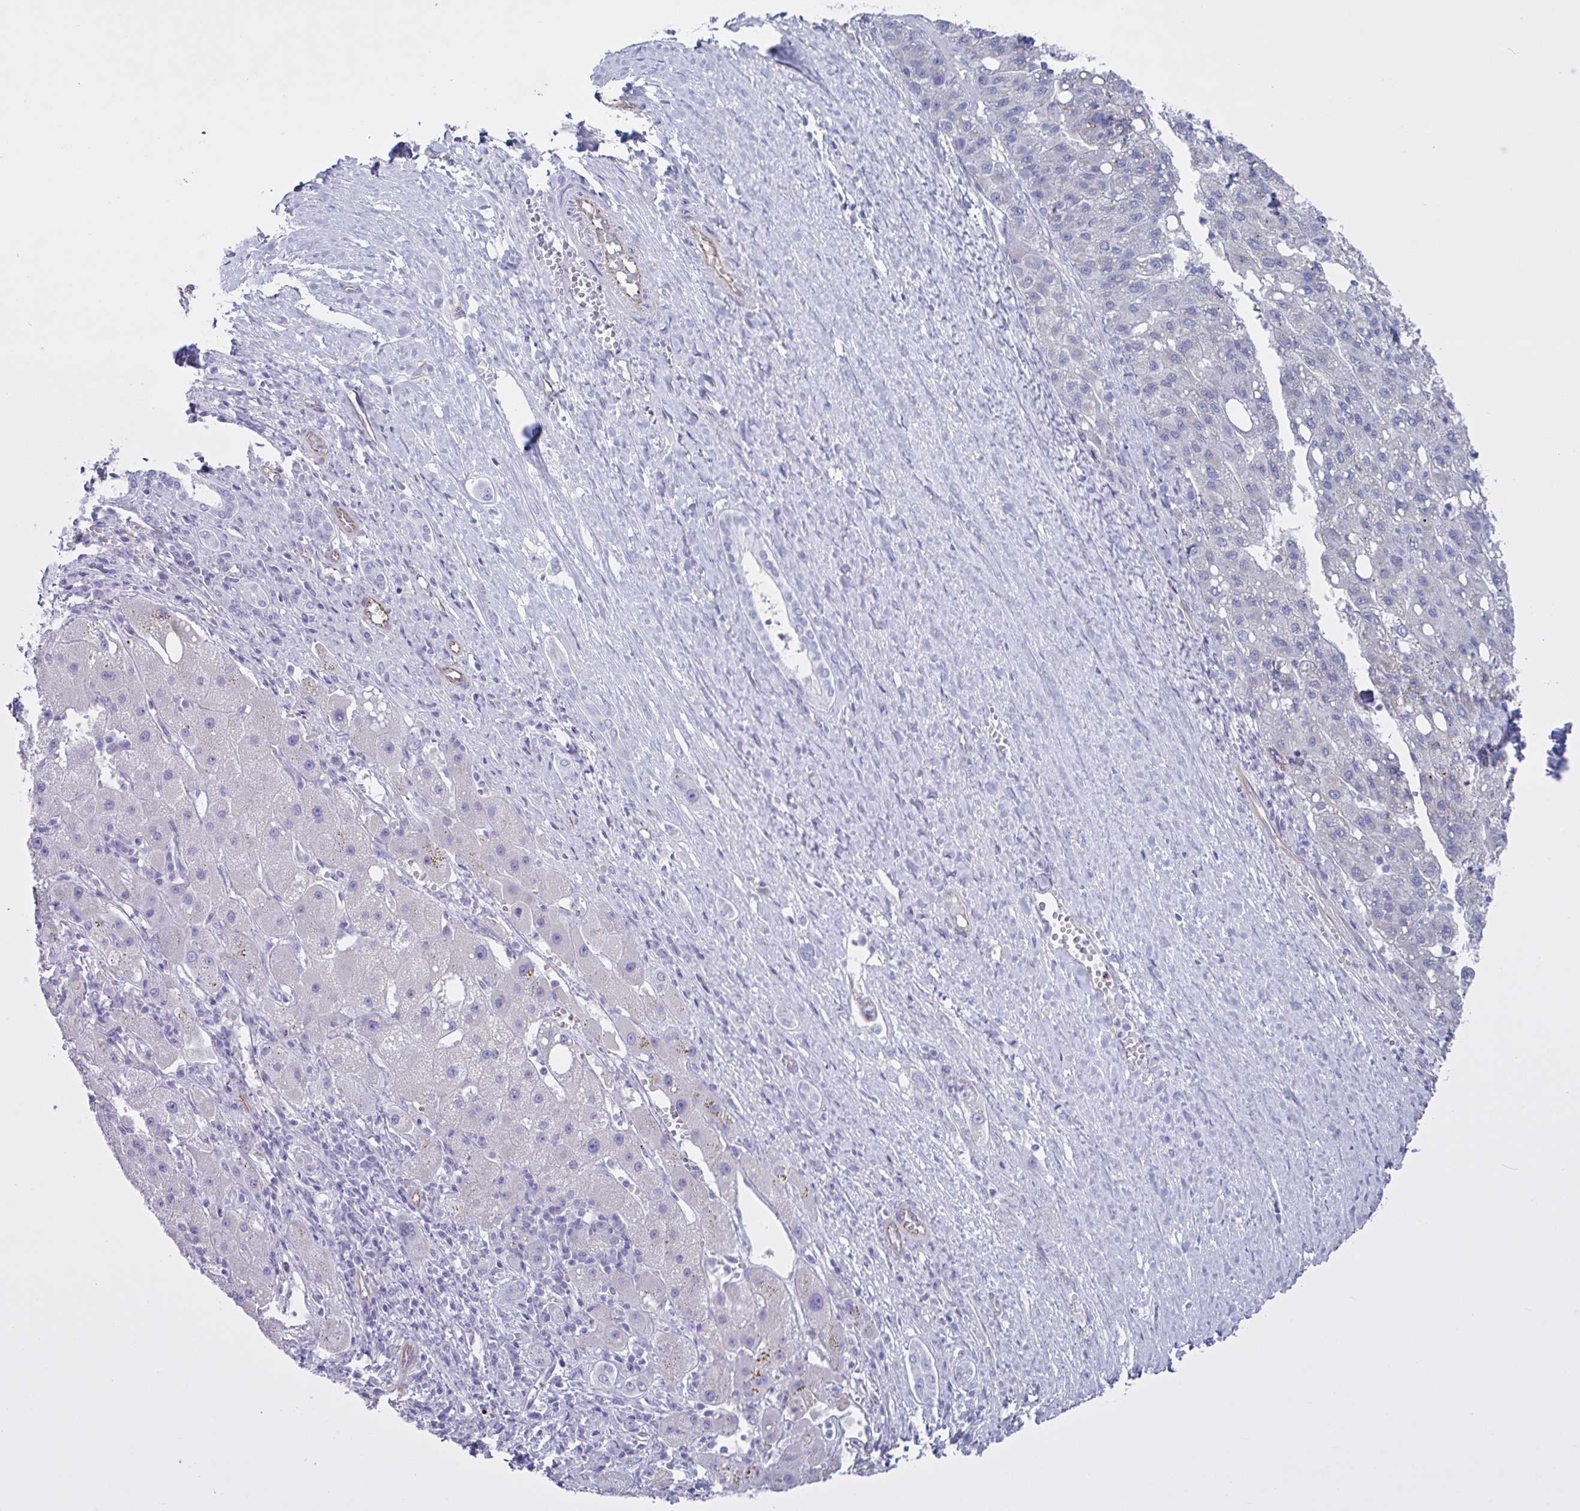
{"staining": {"intensity": "negative", "quantity": "none", "location": "none"}, "tissue": "liver cancer", "cell_type": "Tumor cells", "image_type": "cancer", "snomed": [{"axis": "morphology", "description": "Carcinoma, Hepatocellular, NOS"}, {"axis": "topography", "description": "Liver"}], "caption": "A histopathology image of human liver cancer (hepatocellular carcinoma) is negative for staining in tumor cells.", "gene": "TMEM86B", "patient": {"sex": "female", "age": 82}}